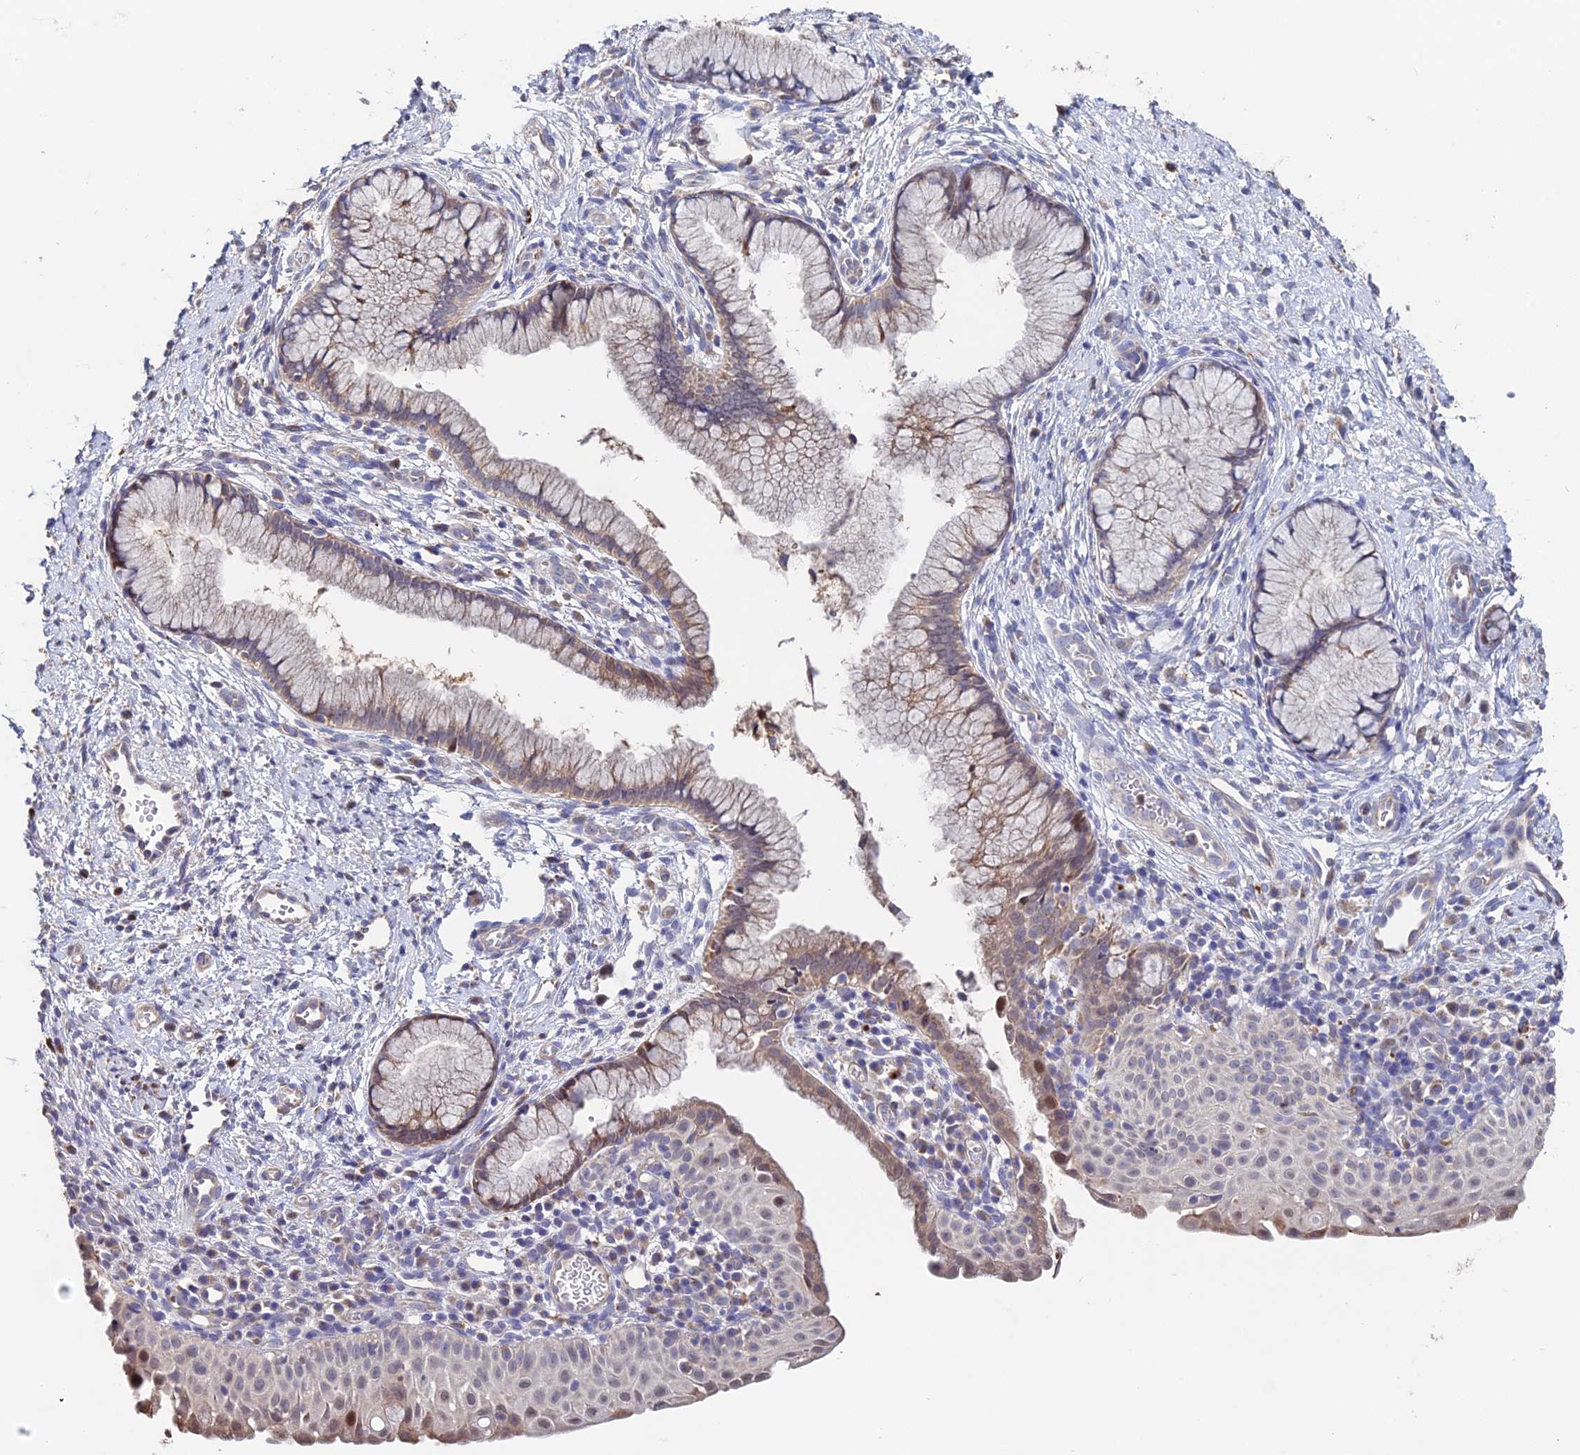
{"staining": {"intensity": "weak", "quantity": "25%-75%", "location": "cytoplasmic/membranous"}, "tissue": "cervix", "cell_type": "Glandular cells", "image_type": "normal", "snomed": [{"axis": "morphology", "description": "Normal tissue, NOS"}, {"axis": "topography", "description": "Cervix"}], "caption": "Approximately 25%-75% of glandular cells in benign human cervix demonstrate weak cytoplasmic/membranous protein positivity as visualized by brown immunohistochemical staining.", "gene": "ACTR5", "patient": {"sex": "female", "age": 36}}